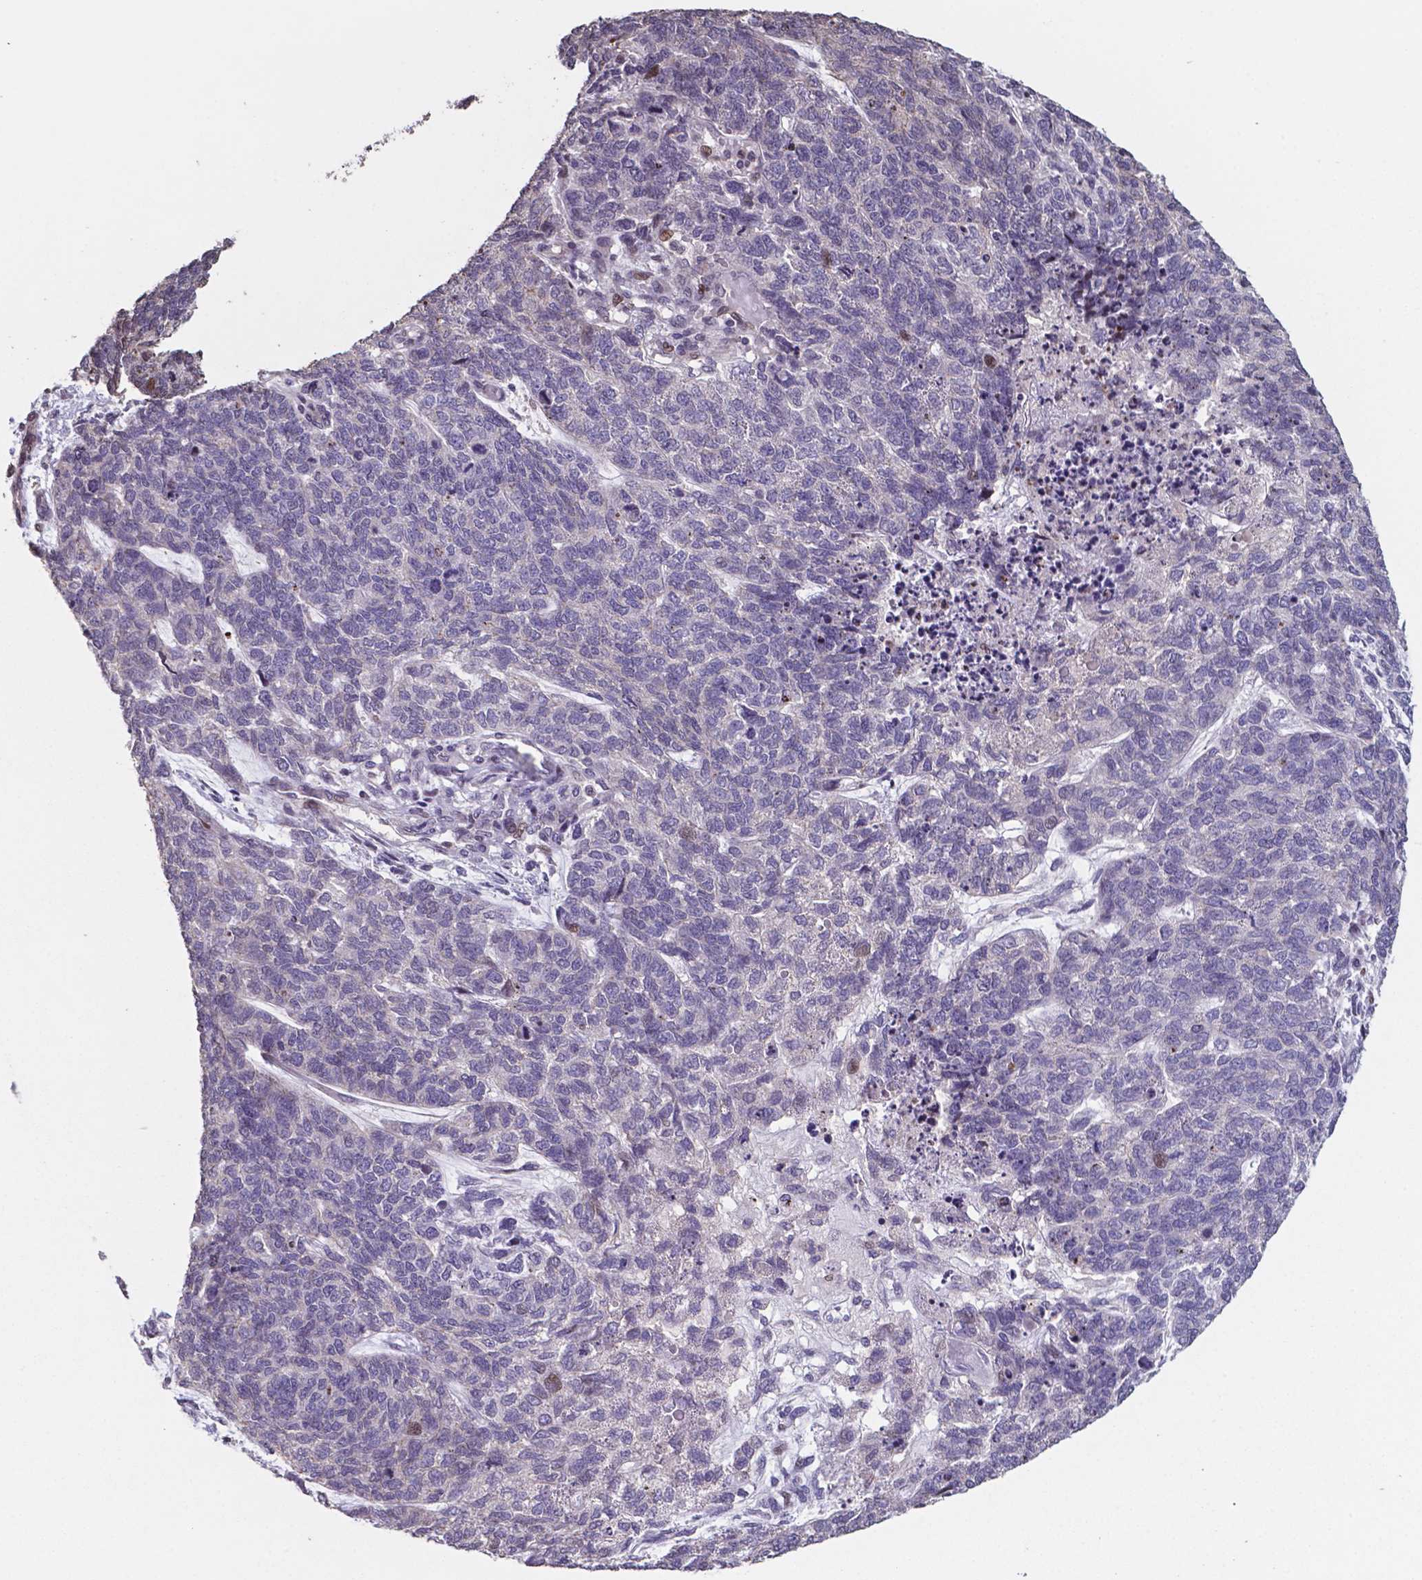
{"staining": {"intensity": "negative", "quantity": "none", "location": "none"}, "tissue": "cervical cancer", "cell_type": "Tumor cells", "image_type": "cancer", "snomed": [{"axis": "morphology", "description": "Squamous cell carcinoma, NOS"}, {"axis": "topography", "description": "Cervix"}], "caption": "A photomicrograph of human squamous cell carcinoma (cervical) is negative for staining in tumor cells.", "gene": "MLC1", "patient": {"sex": "female", "age": 63}}